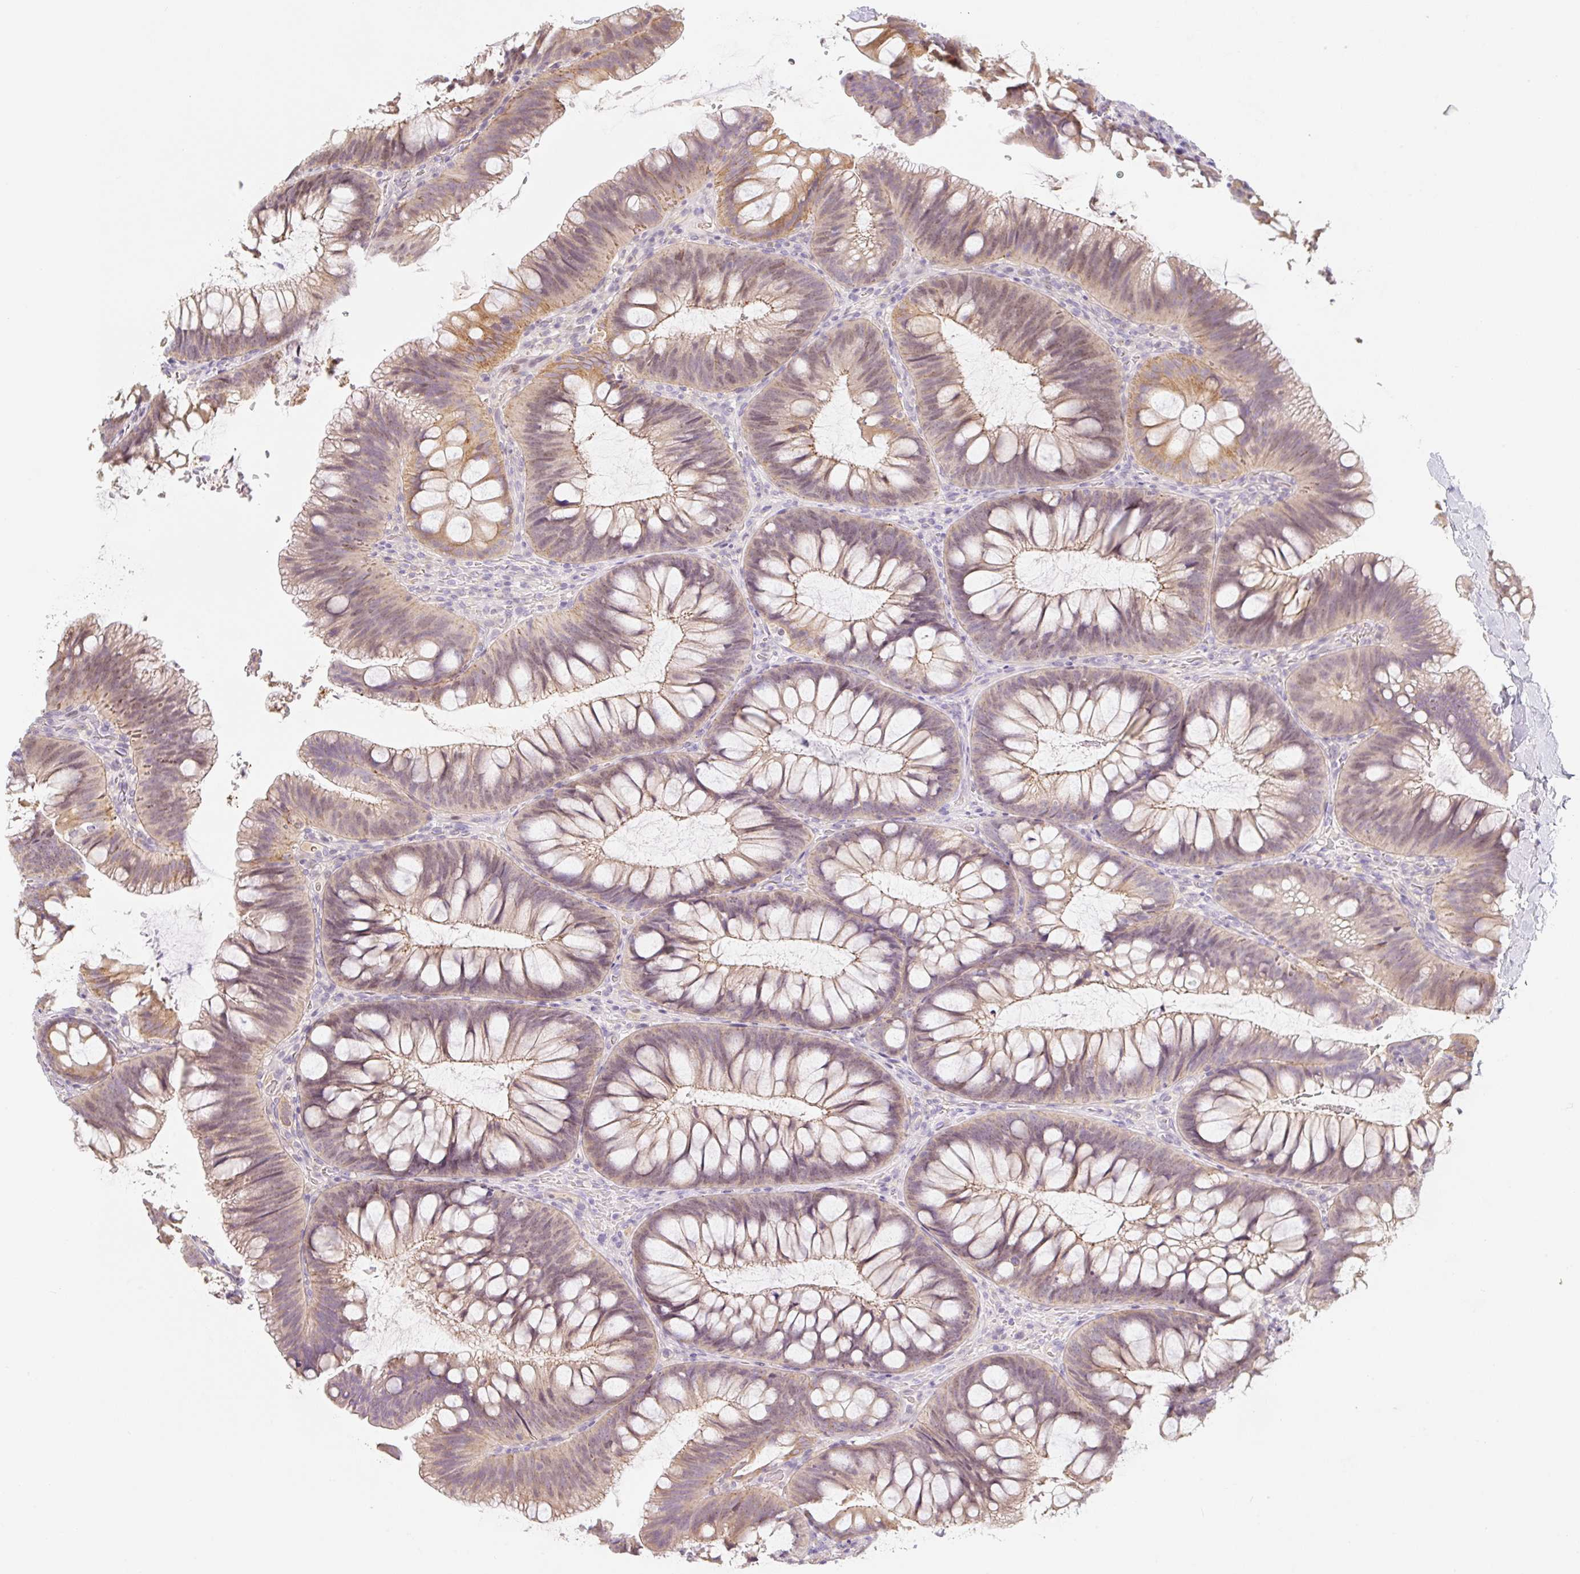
{"staining": {"intensity": "negative", "quantity": "none", "location": "none"}, "tissue": "colon", "cell_type": "Endothelial cells", "image_type": "normal", "snomed": [{"axis": "morphology", "description": "Normal tissue, NOS"}, {"axis": "morphology", "description": "Adenoma, NOS"}, {"axis": "topography", "description": "Soft tissue"}, {"axis": "topography", "description": "Colon"}], "caption": "A micrograph of human colon is negative for staining in endothelial cells. Nuclei are stained in blue.", "gene": "MIA2", "patient": {"sex": "male", "age": 47}}